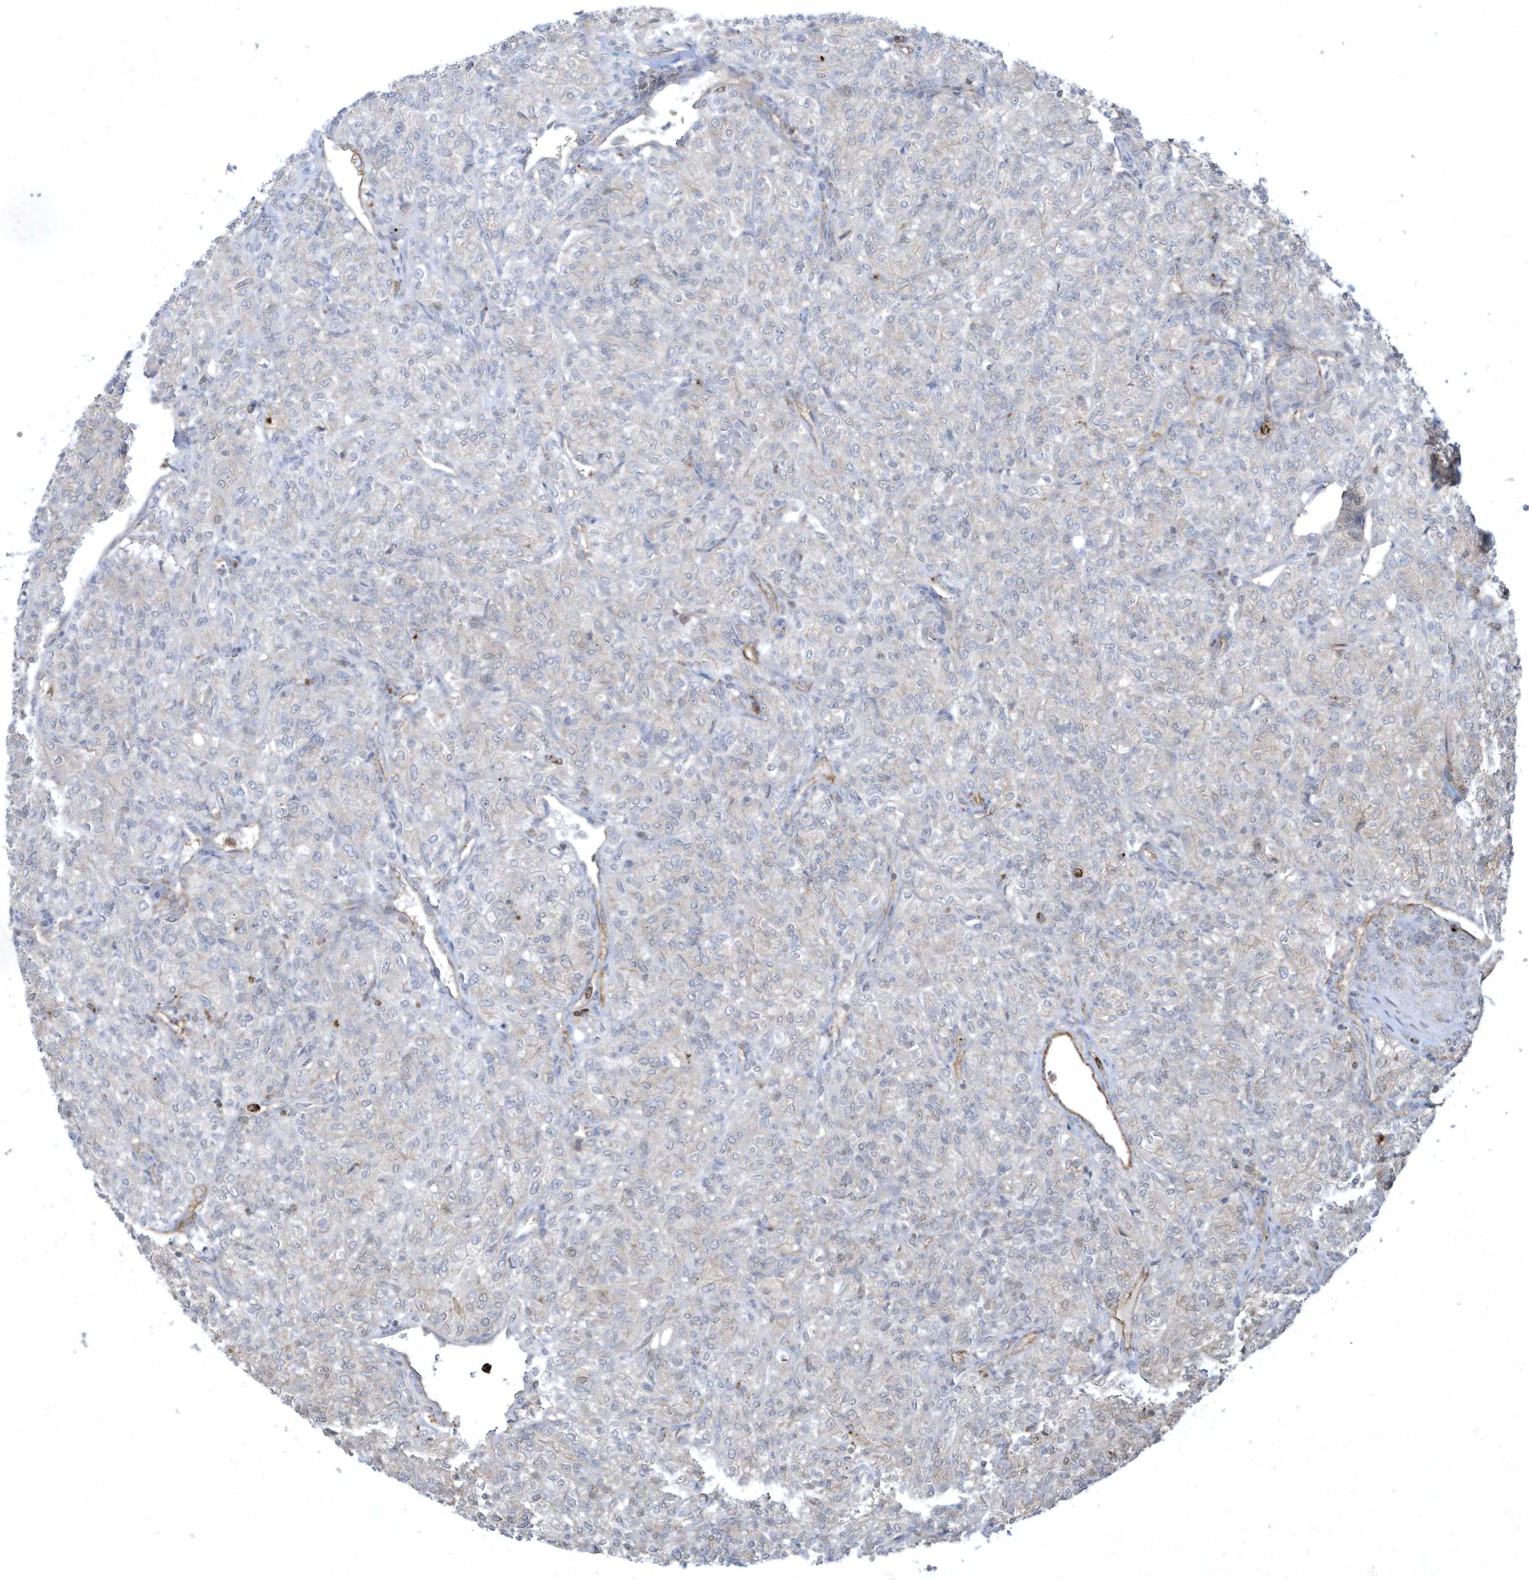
{"staining": {"intensity": "negative", "quantity": "none", "location": "none"}, "tissue": "renal cancer", "cell_type": "Tumor cells", "image_type": "cancer", "snomed": [{"axis": "morphology", "description": "Adenocarcinoma, NOS"}, {"axis": "topography", "description": "Kidney"}], "caption": "DAB (3,3'-diaminobenzidine) immunohistochemical staining of renal adenocarcinoma displays no significant positivity in tumor cells. The staining is performed using DAB brown chromogen with nuclei counter-stained in using hematoxylin.", "gene": "CHRNA4", "patient": {"sex": "male", "age": 77}}